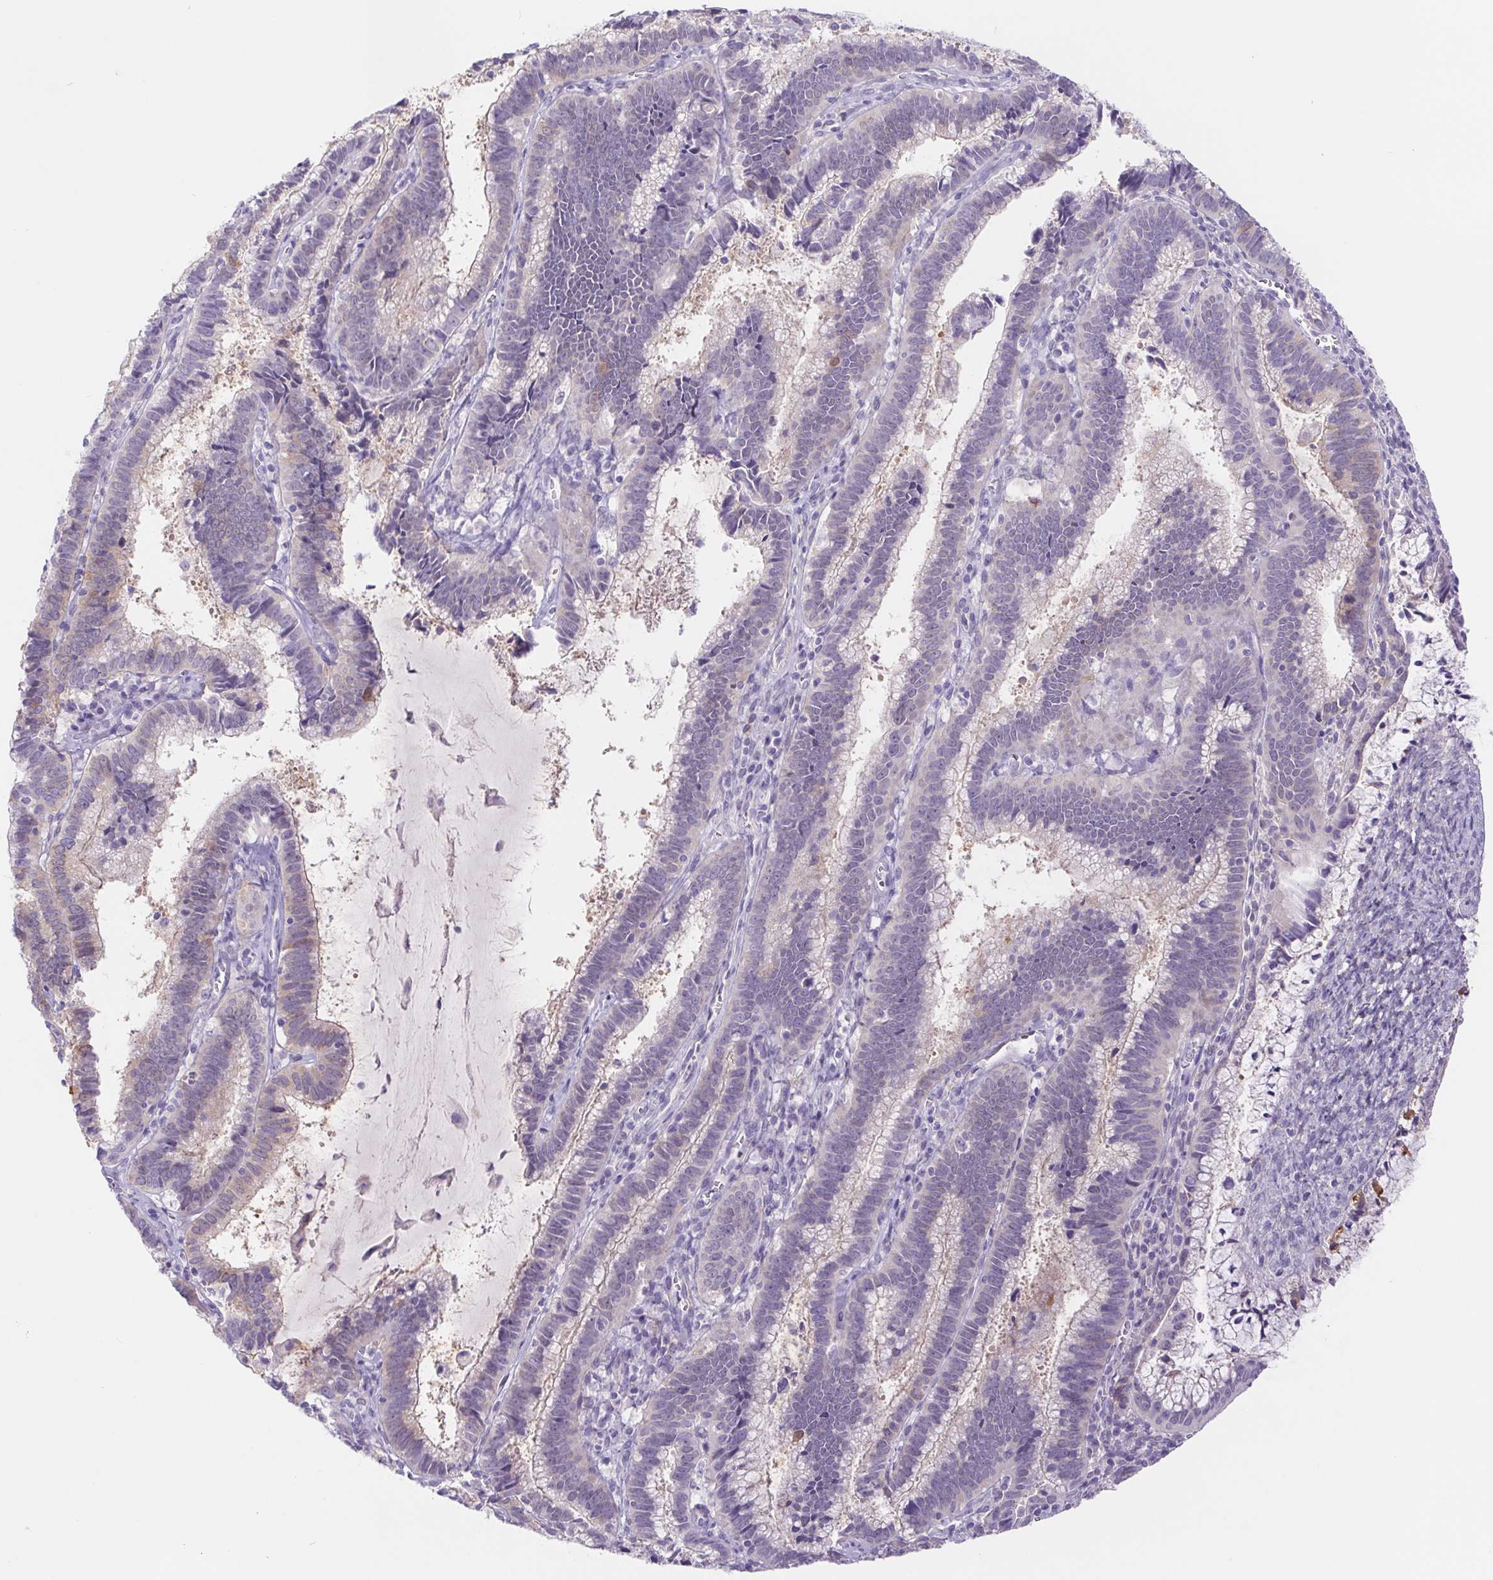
{"staining": {"intensity": "moderate", "quantity": "<25%", "location": "cytoplasmic/membranous"}, "tissue": "cervical cancer", "cell_type": "Tumor cells", "image_type": "cancer", "snomed": [{"axis": "morphology", "description": "Adenocarcinoma, NOS"}, {"axis": "topography", "description": "Cervix"}], "caption": "Protein expression by IHC reveals moderate cytoplasmic/membranous positivity in about <25% of tumor cells in cervical cancer (adenocarcinoma).", "gene": "DYNC2LI1", "patient": {"sex": "female", "age": 61}}